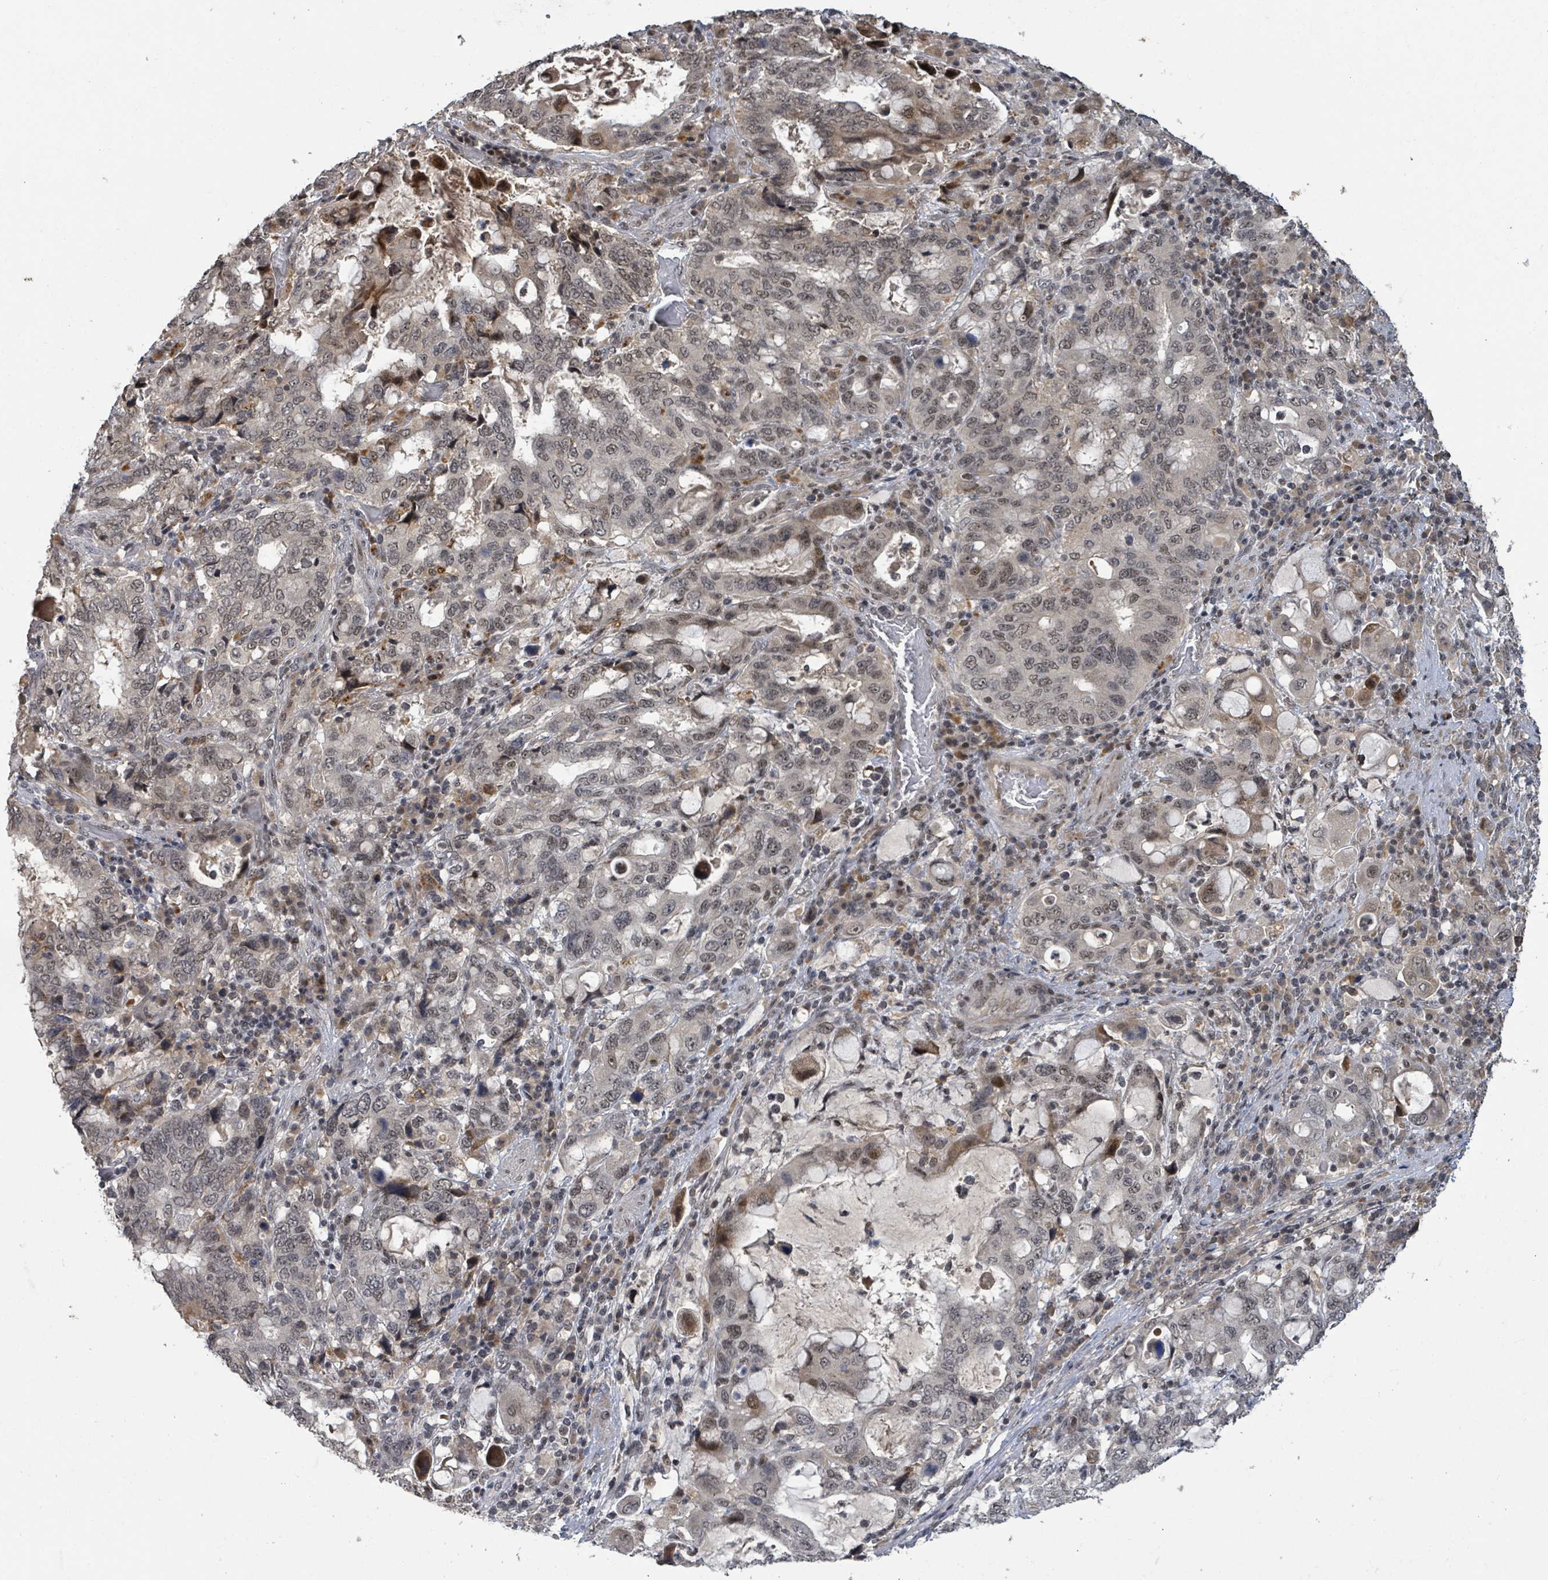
{"staining": {"intensity": "moderate", "quantity": "25%-75%", "location": "nuclear"}, "tissue": "stomach cancer", "cell_type": "Tumor cells", "image_type": "cancer", "snomed": [{"axis": "morphology", "description": "Adenocarcinoma, NOS"}, {"axis": "topography", "description": "Stomach, upper"}, {"axis": "topography", "description": "Stomach"}], "caption": "A high-resolution histopathology image shows immunohistochemistry staining of stomach adenocarcinoma, which displays moderate nuclear positivity in about 25%-75% of tumor cells. The protein of interest is shown in brown color, while the nuclei are stained blue.", "gene": "ZBTB14", "patient": {"sex": "male", "age": 62}}